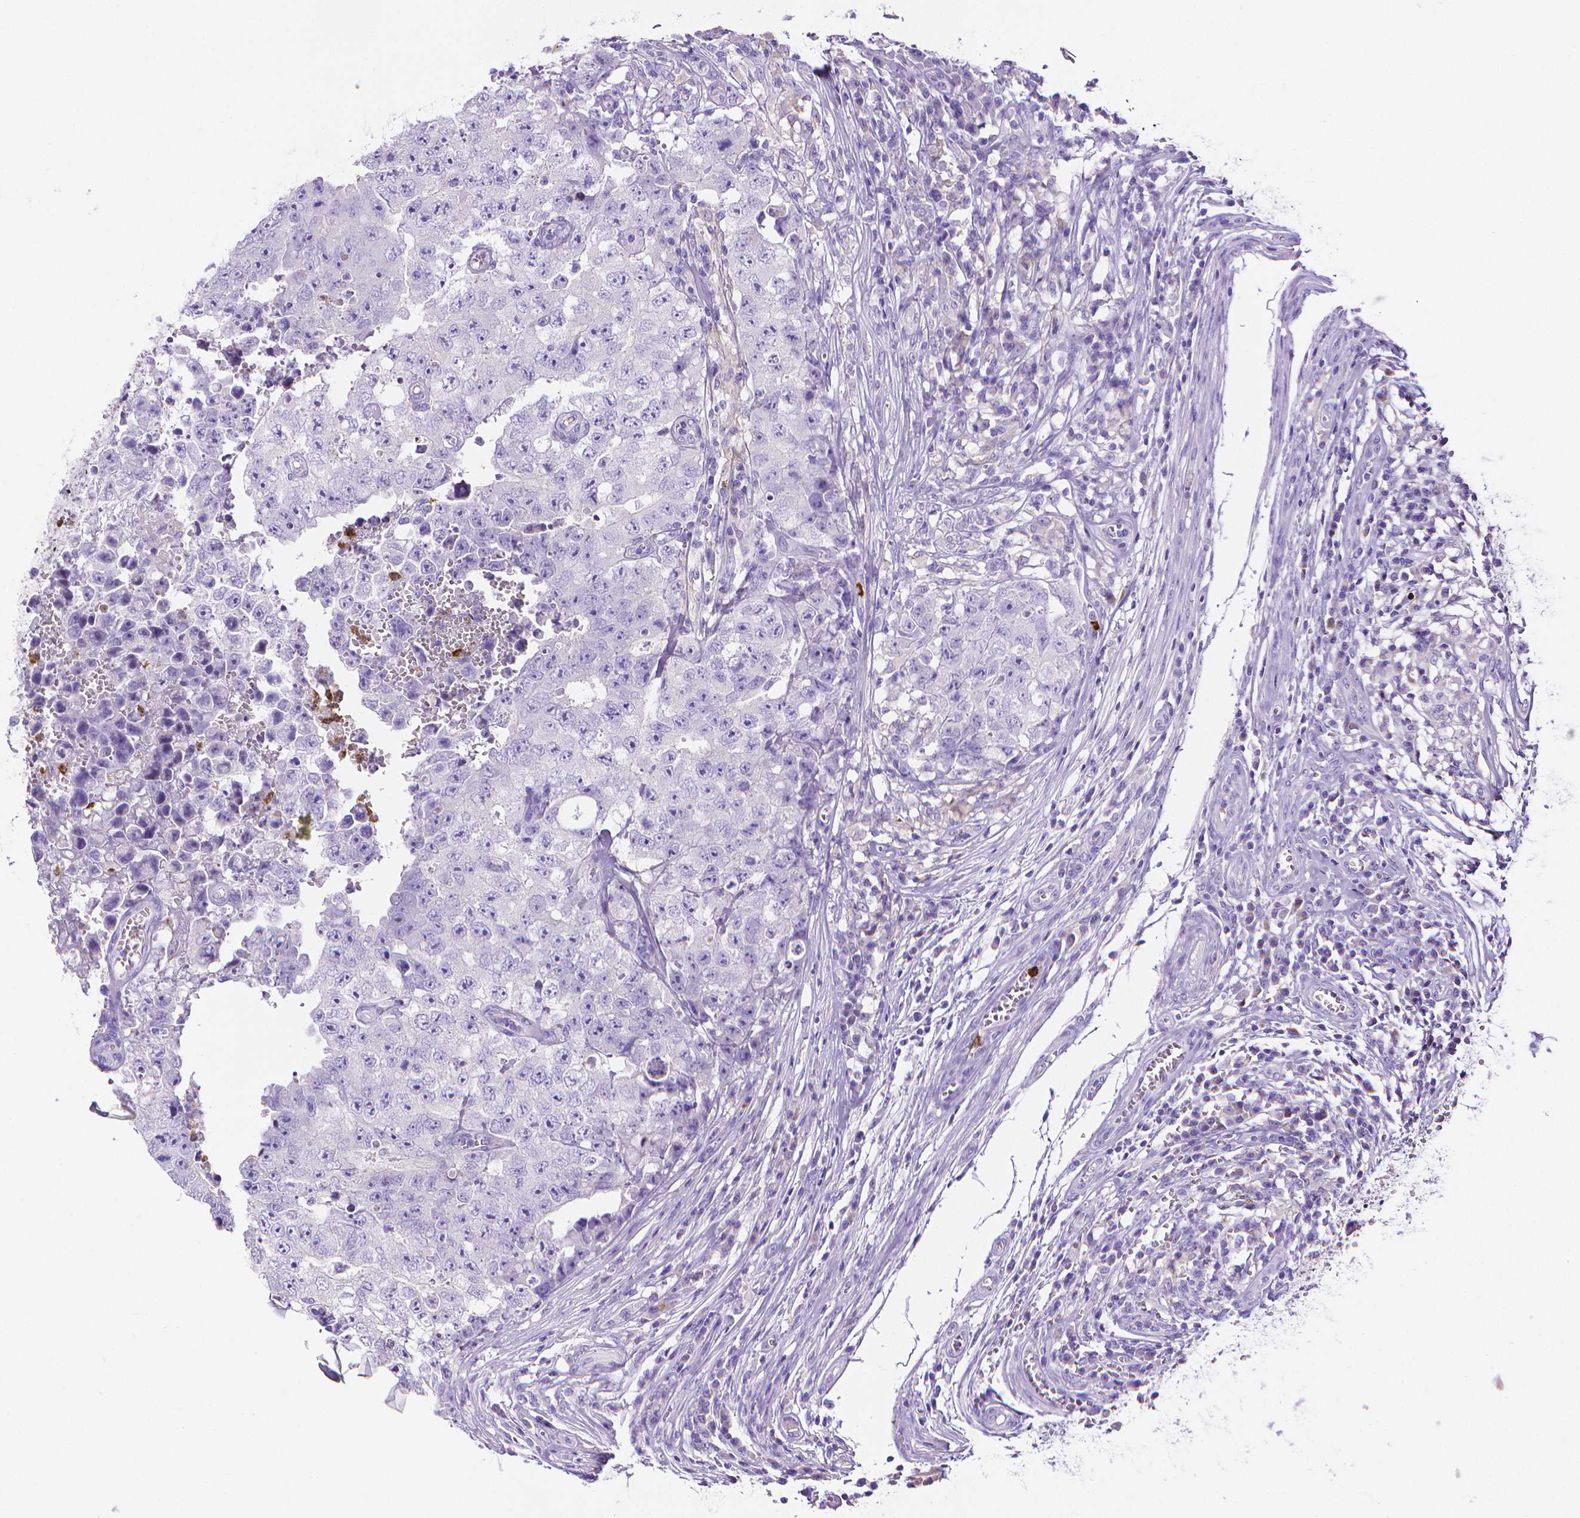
{"staining": {"intensity": "negative", "quantity": "none", "location": "none"}, "tissue": "testis cancer", "cell_type": "Tumor cells", "image_type": "cancer", "snomed": [{"axis": "morphology", "description": "Carcinoma, Embryonal, NOS"}, {"axis": "topography", "description": "Testis"}], "caption": "An image of human embryonal carcinoma (testis) is negative for staining in tumor cells.", "gene": "MMP9", "patient": {"sex": "male", "age": 36}}